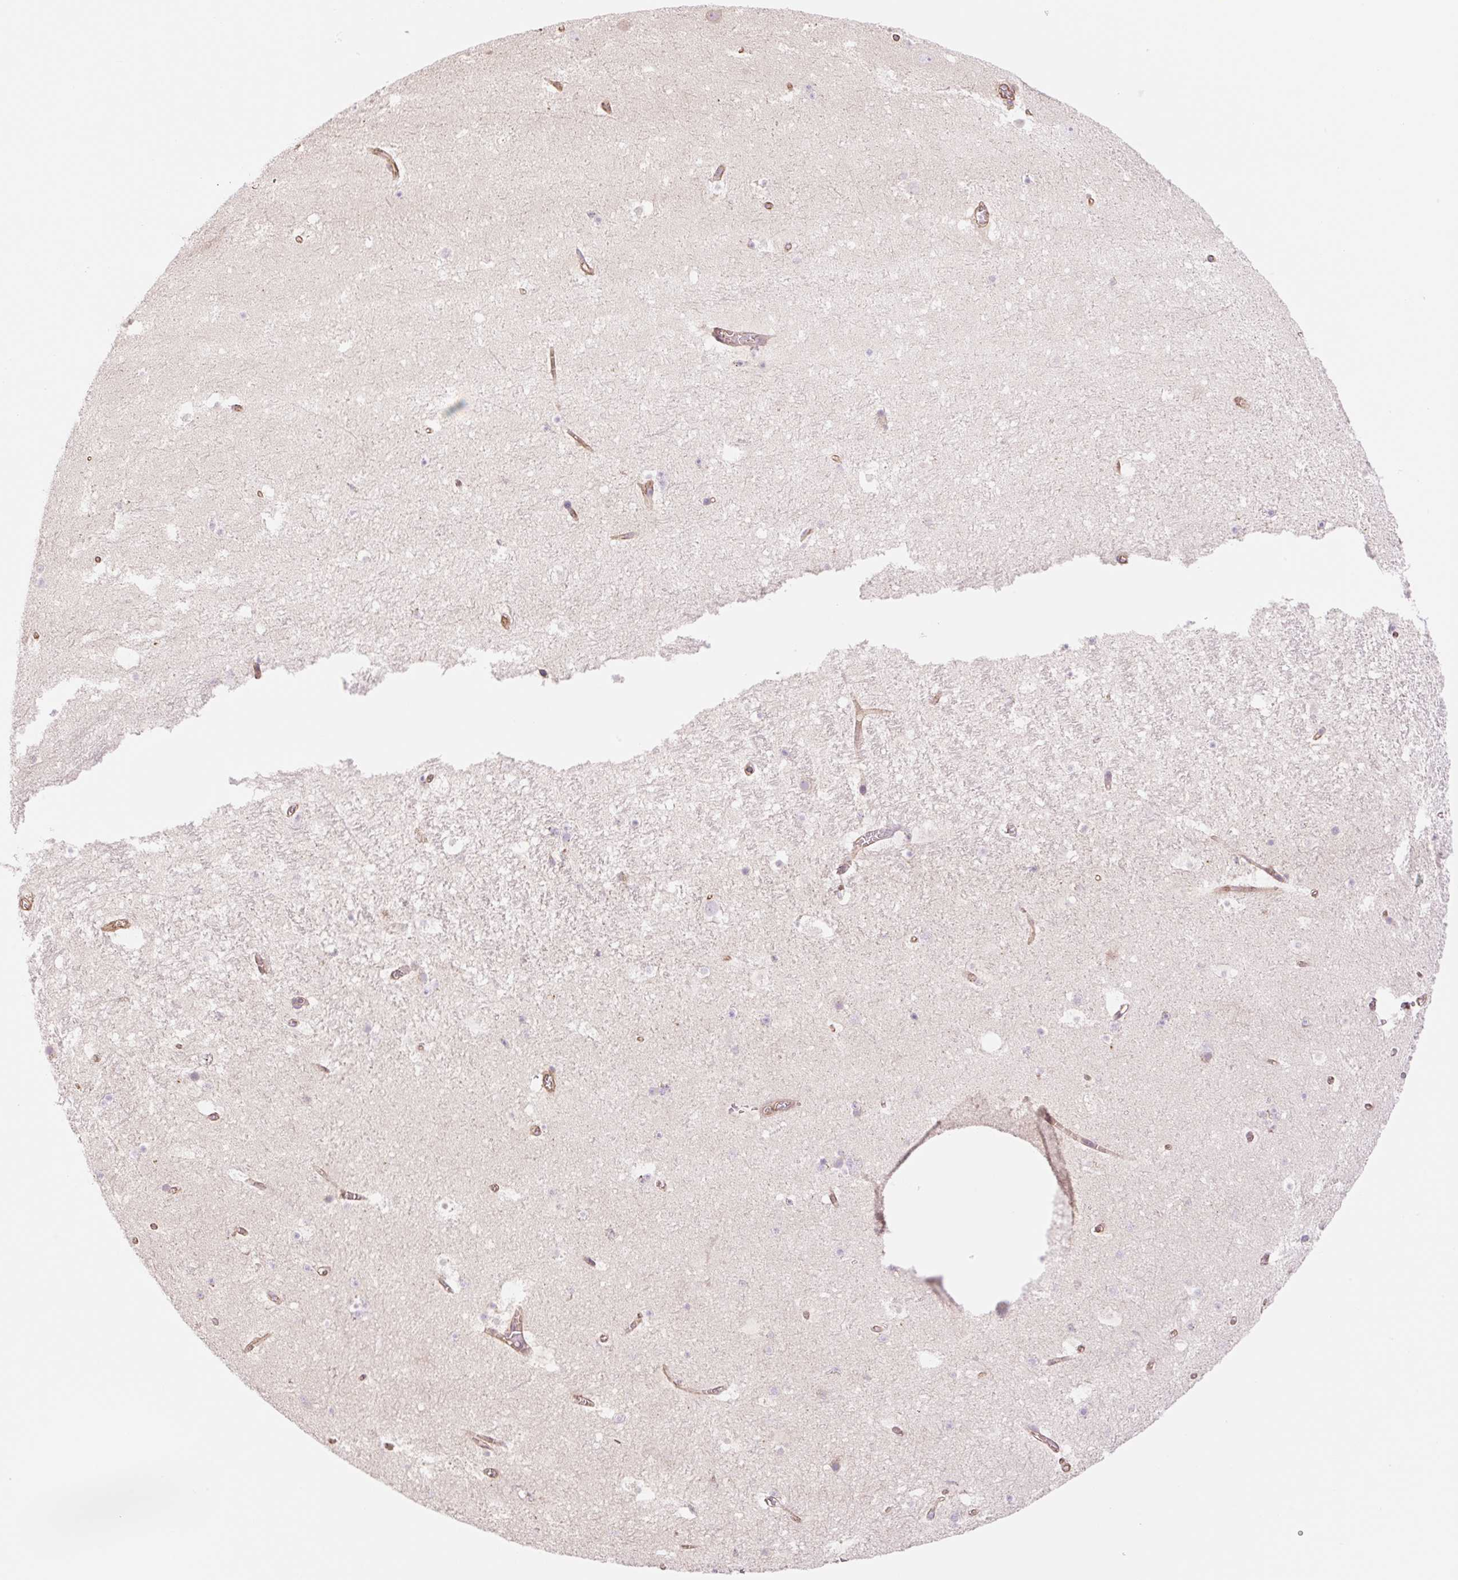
{"staining": {"intensity": "negative", "quantity": "none", "location": "none"}, "tissue": "hippocampus", "cell_type": "Glial cells", "image_type": "normal", "snomed": [{"axis": "morphology", "description": "Normal tissue, NOS"}, {"axis": "topography", "description": "Hippocampus"}], "caption": "The photomicrograph demonstrates no significant positivity in glial cells of hippocampus. (Immunohistochemistry, brightfield microscopy, high magnification).", "gene": "NLRP5", "patient": {"sex": "female", "age": 42}}